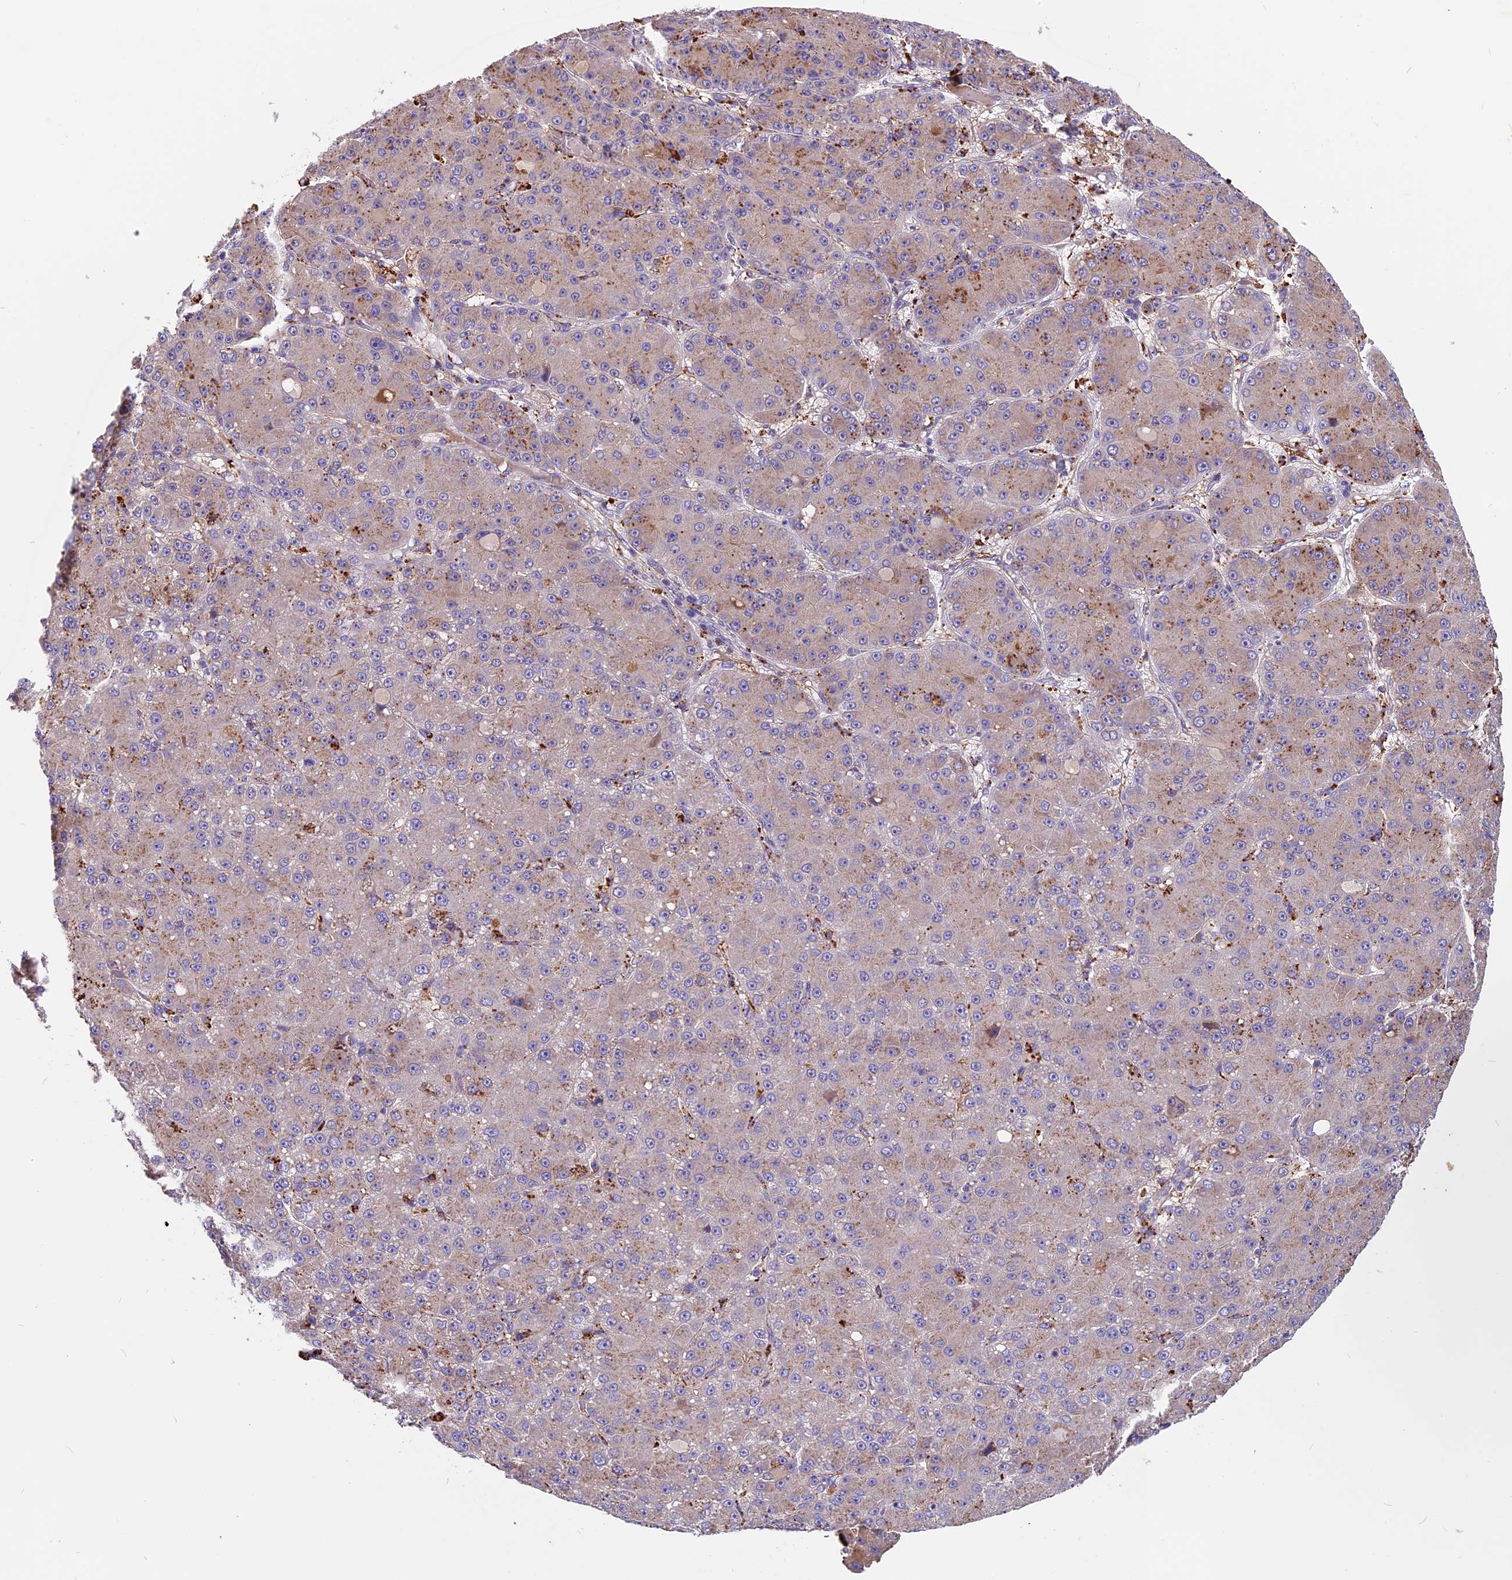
{"staining": {"intensity": "moderate", "quantity": "<25%", "location": "cytoplasmic/membranous"}, "tissue": "liver cancer", "cell_type": "Tumor cells", "image_type": "cancer", "snomed": [{"axis": "morphology", "description": "Carcinoma, Hepatocellular, NOS"}, {"axis": "topography", "description": "Liver"}], "caption": "A brown stain labels moderate cytoplasmic/membranous positivity of a protein in human hepatocellular carcinoma (liver) tumor cells. (DAB (3,3'-diaminobenzidine) IHC, brown staining for protein, blue staining for nuclei).", "gene": "COPE", "patient": {"sex": "male", "age": 67}}